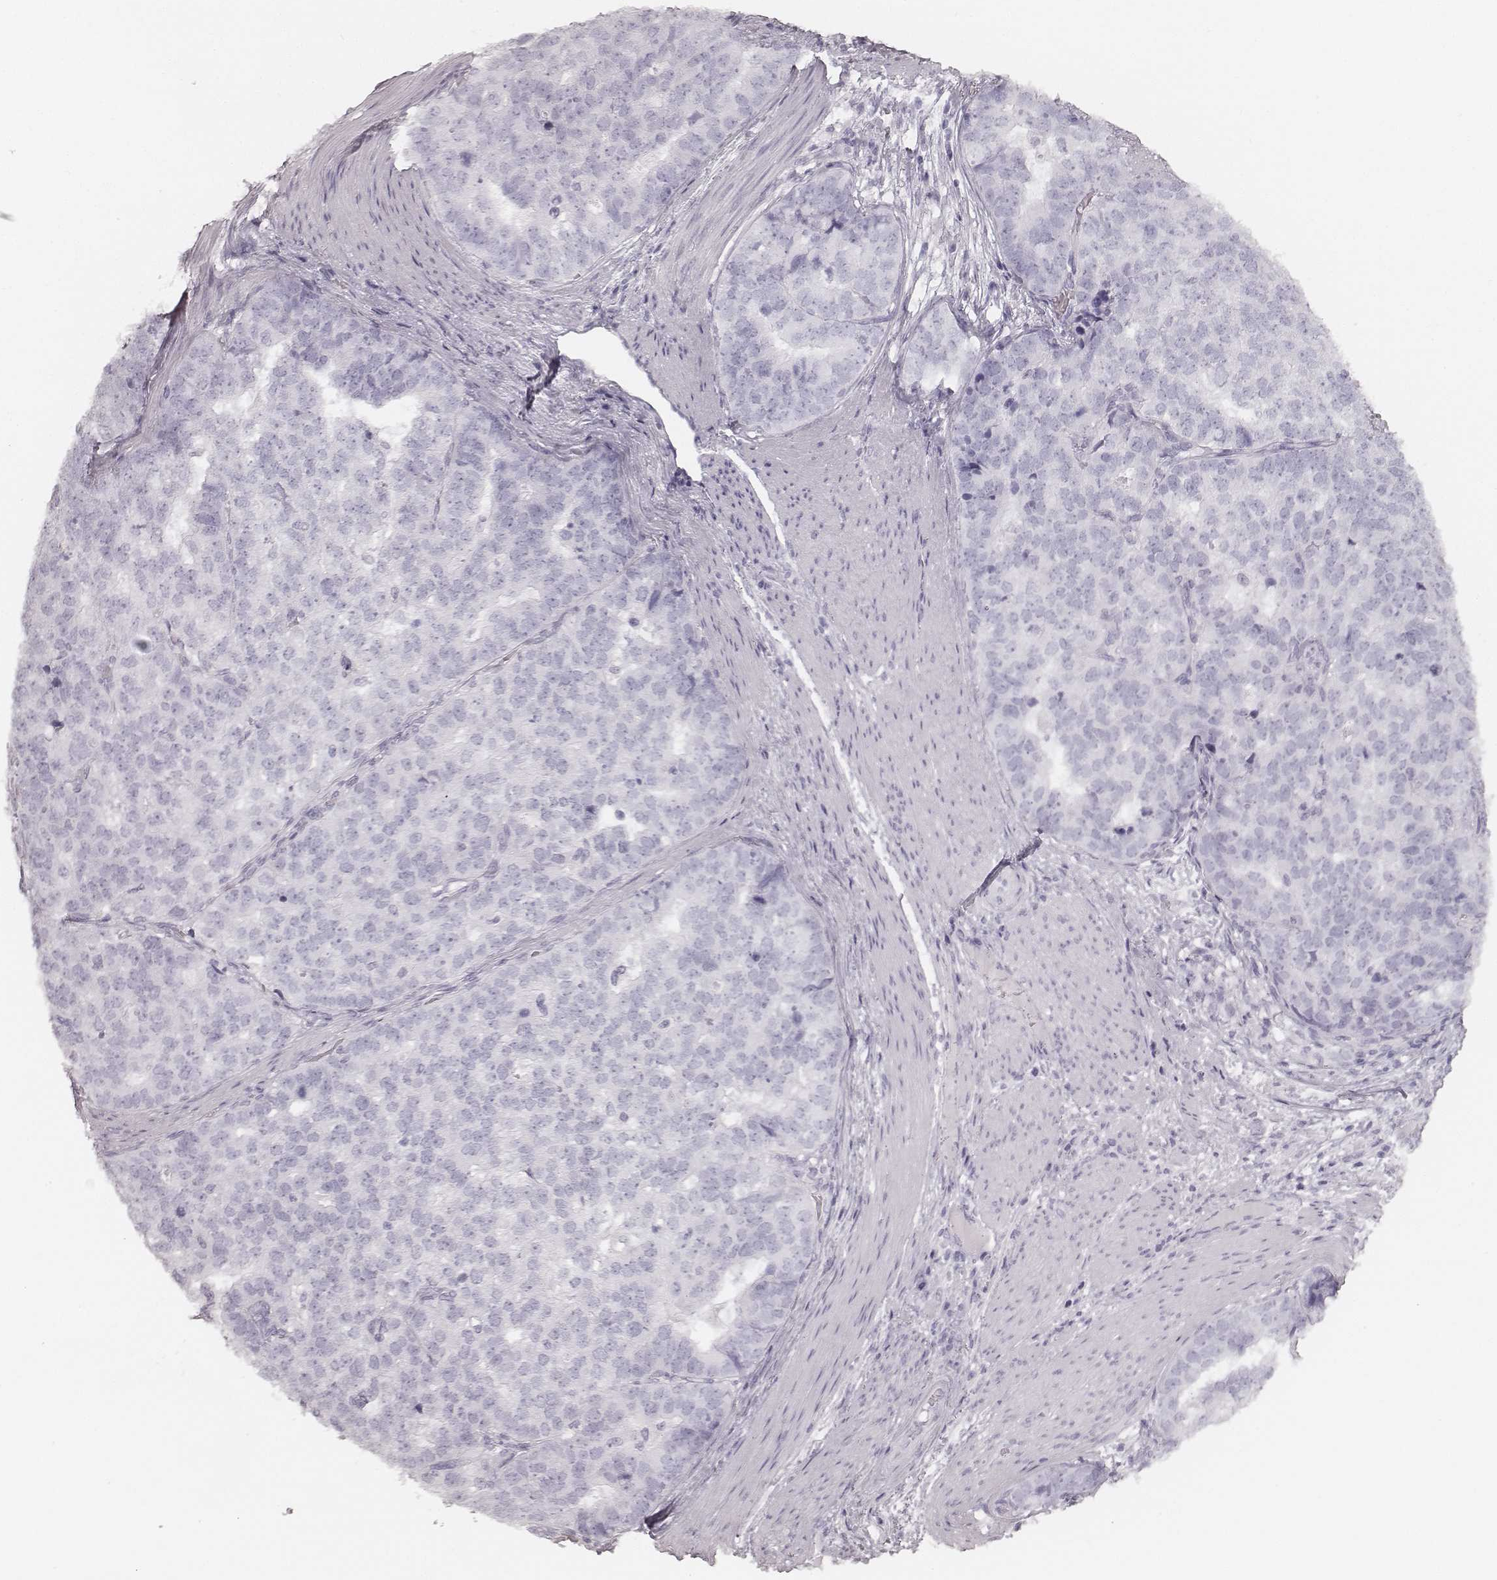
{"staining": {"intensity": "negative", "quantity": "none", "location": "none"}, "tissue": "stomach cancer", "cell_type": "Tumor cells", "image_type": "cancer", "snomed": [{"axis": "morphology", "description": "Adenocarcinoma, NOS"}, {"axis": "topography", "description": "Stomach"}], "caption": "Immunohistochemistry image of neoplastic tissue: adenocarcinoma (stomach) stained with DAB (3,3'-diaminobenzidine) reveals no significant protein positivity in tumor cells.", "gene": "KRT34", "patient": {"sex": "male", "age": 69}}